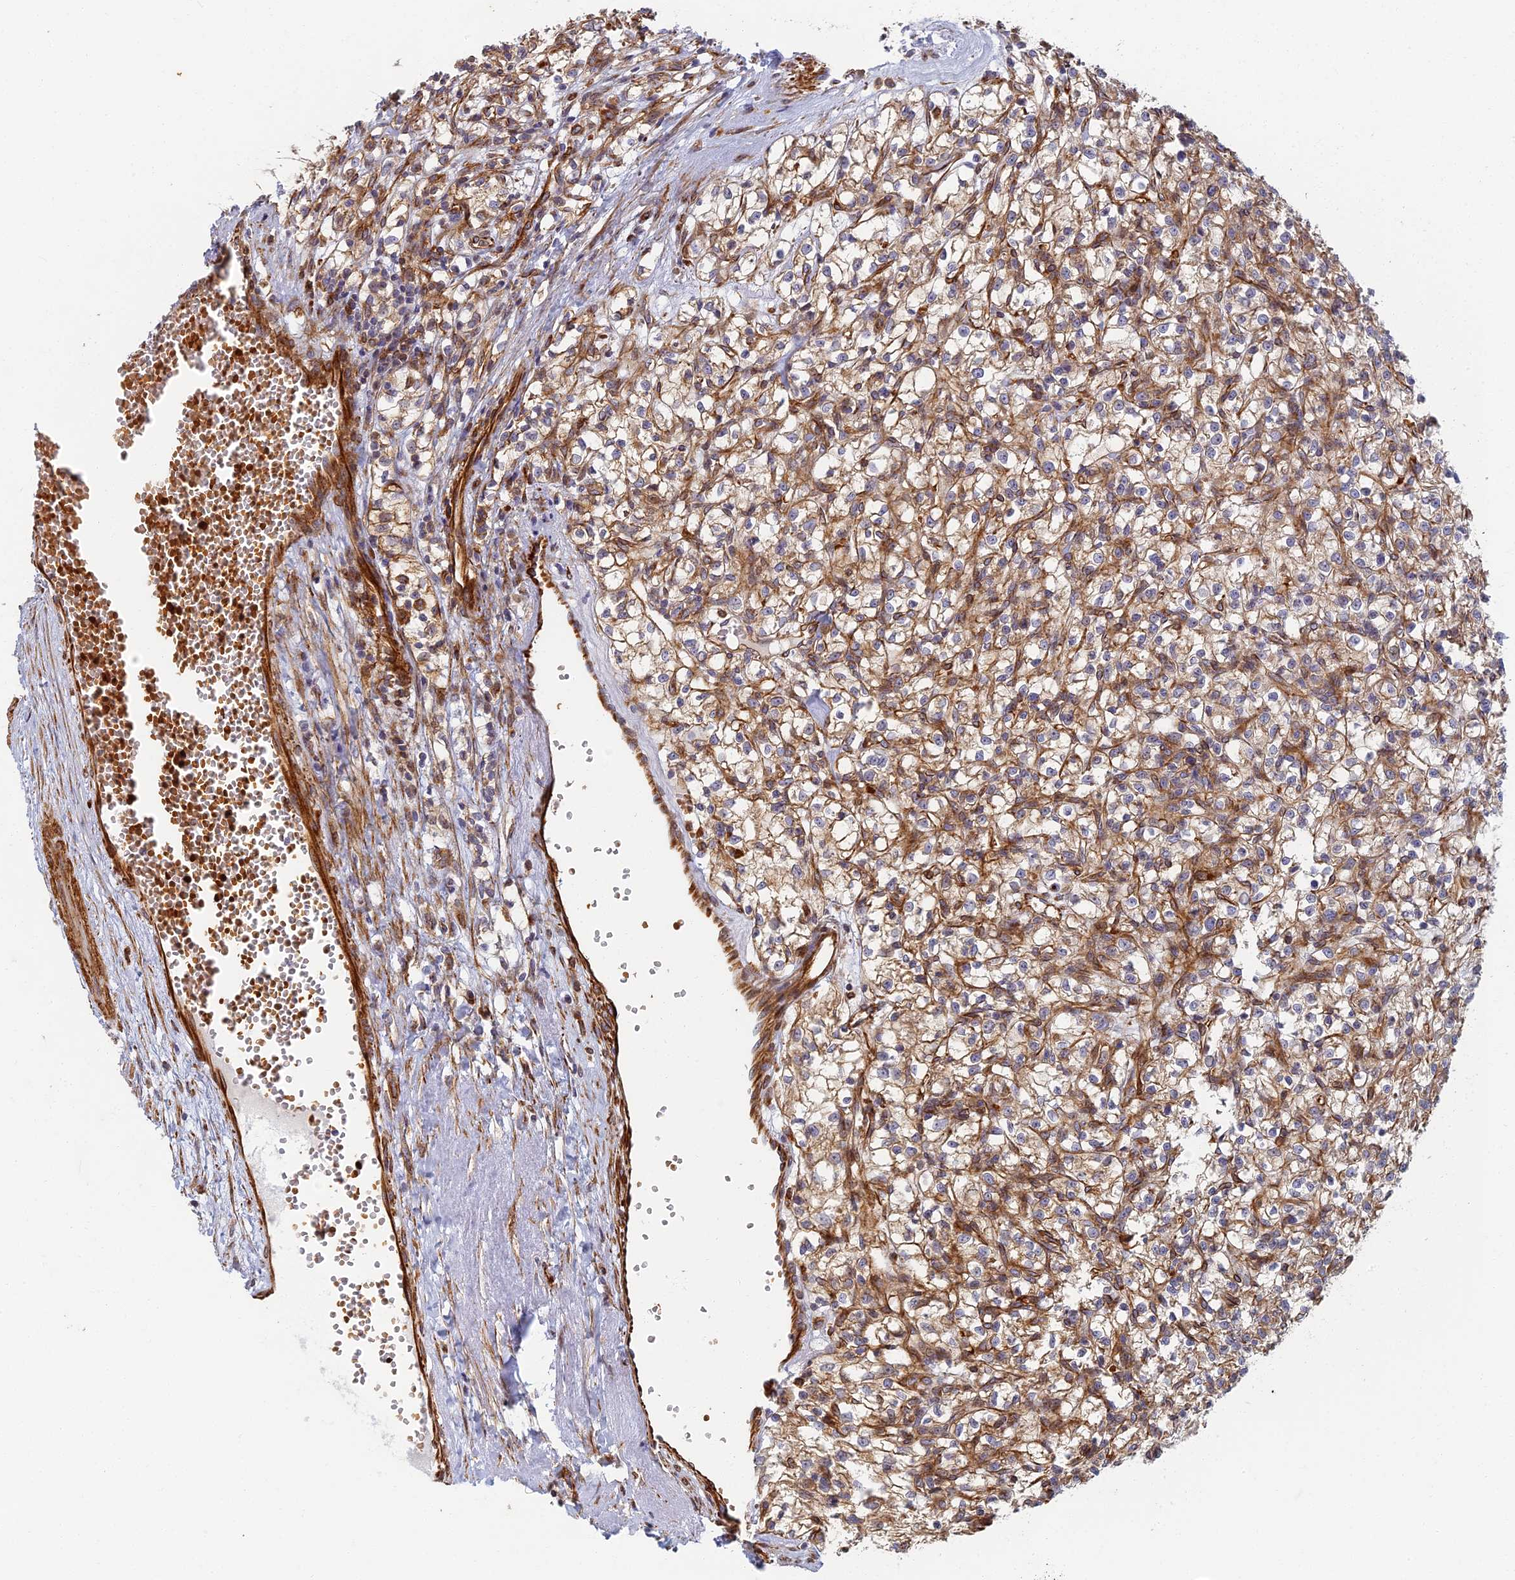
{"staining": {"intensity": "weak", "quantity": ">75%", "location": "cytoplasmic/membranous"}, "tissue": "renal cancer", "cell_type": "Tumor cells", "image_type": "cancer", "snomed": [{"axis": "morphology", "description": "Adenocarcinoma, NOS"}, {"axis": "topography", "description": "Kidney"}], "caption": "Weak cytoplasmic/membranous protein staining is appreciated in approximately >75% of tumor cells in renal adenocarcinoma.", "gene": "ABCB10", "patient": {"sex": "female", "age": 59}}